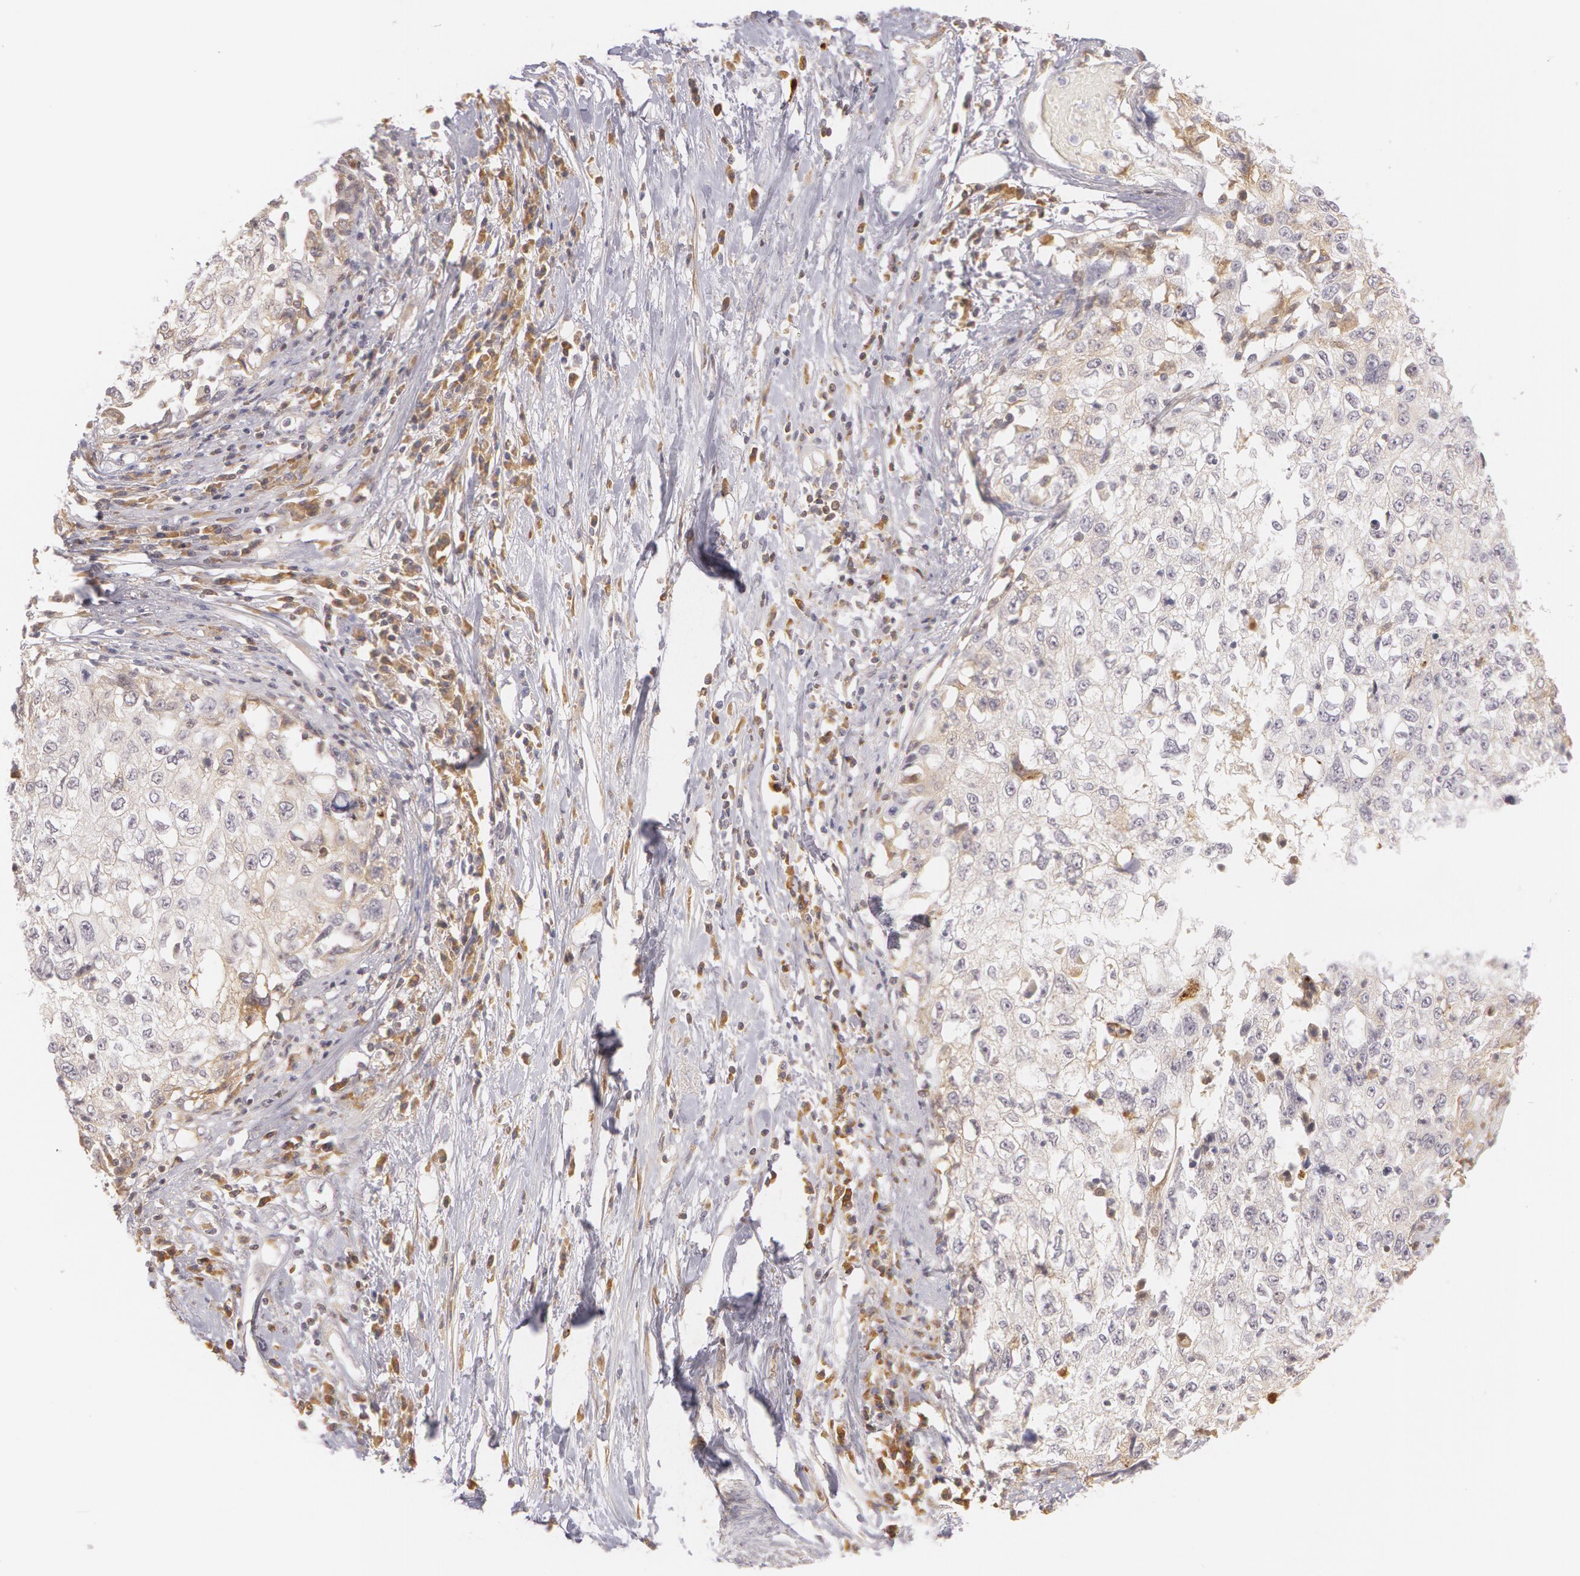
{"staining": {"intensity": "weak", "quantity": "<25%", "location": "cytoplasmic/membranous"}, "tissue": "cervical cancer", "cell_type": "Tumor cells", "image_type": "cancer", "snomed": [{"axis": "morphology", "description": "Squamous cell carcinoma, NOS"}, {"axis": "topography", "description": "Cervix"}], "caption": "Immunohistochemistry micrograph of human squamous cell carcinoma (cervical) stained for a protein (brown), which shows no positivity in tumor cells. The staining was performed using DAB (3,3'-diaminobenzidine) to visualize the protein expression in brown, while the nuclei were stained in blue with hematoxylin (Magnification: 20x).", "gene": "LBP", "patient": {"sex": "female", "age": 57}}